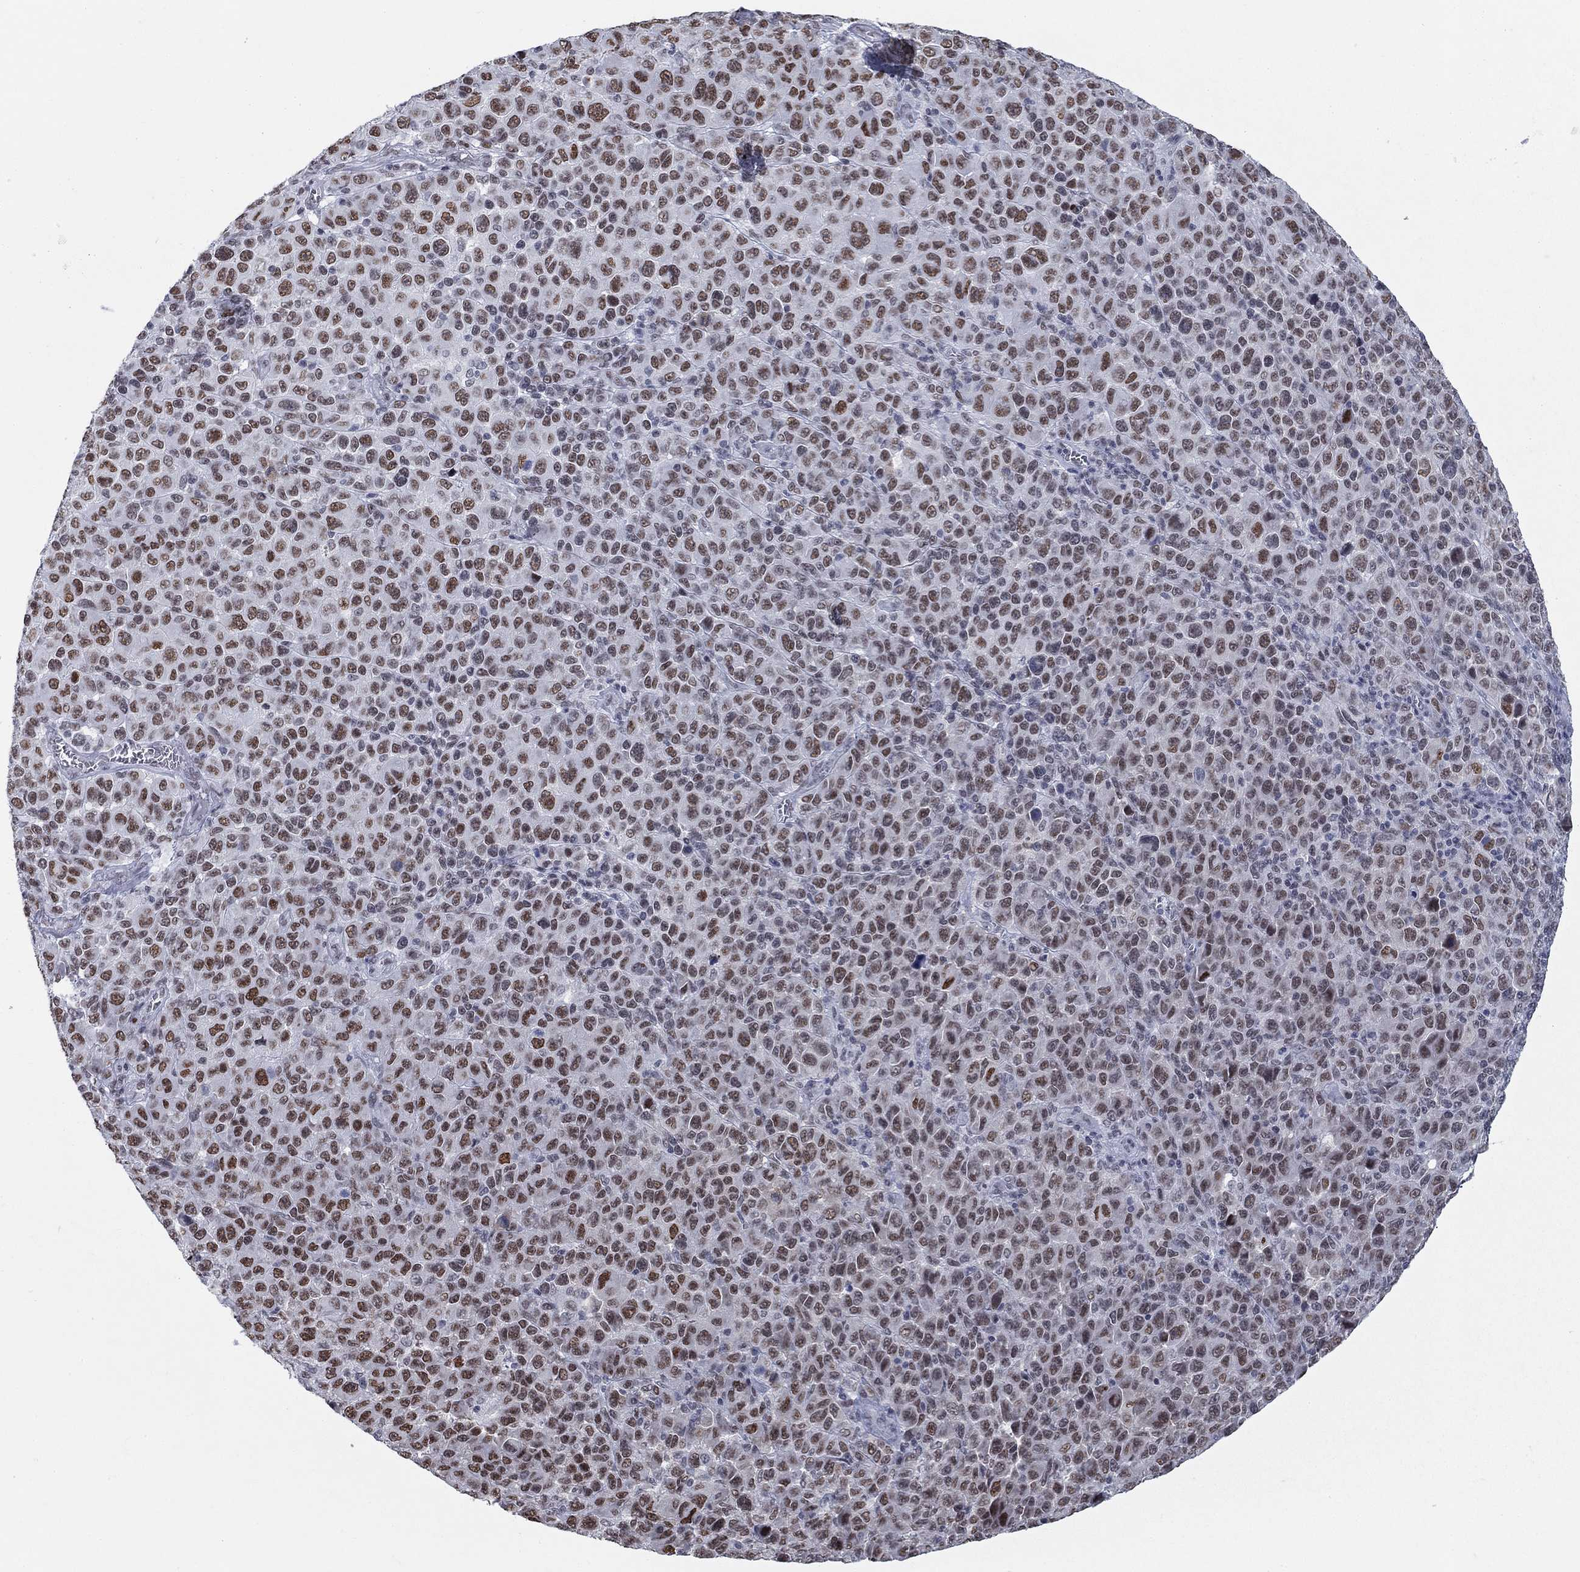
{"staining": {"intensity": "moderate", "quantity": "25%-75%", "location": "nuclear"}, "tissue": "melanoma", "cell_type": "Tumor cells", "image_type": "cancer", "snomed": [{"axis": "morphology", "description": "Malignant melanoma, NOS"}, {"axis": "topography", "description": "Skin"}], "caption": "A histopathology image showing moderate nuclear staining in approximately 25%-75% of tumor cells in malignant melanoma, as visualized by brown immunohistochemical staining.", "gene": "NPAS3", "patient": {"sex": "female", "age": 57}}